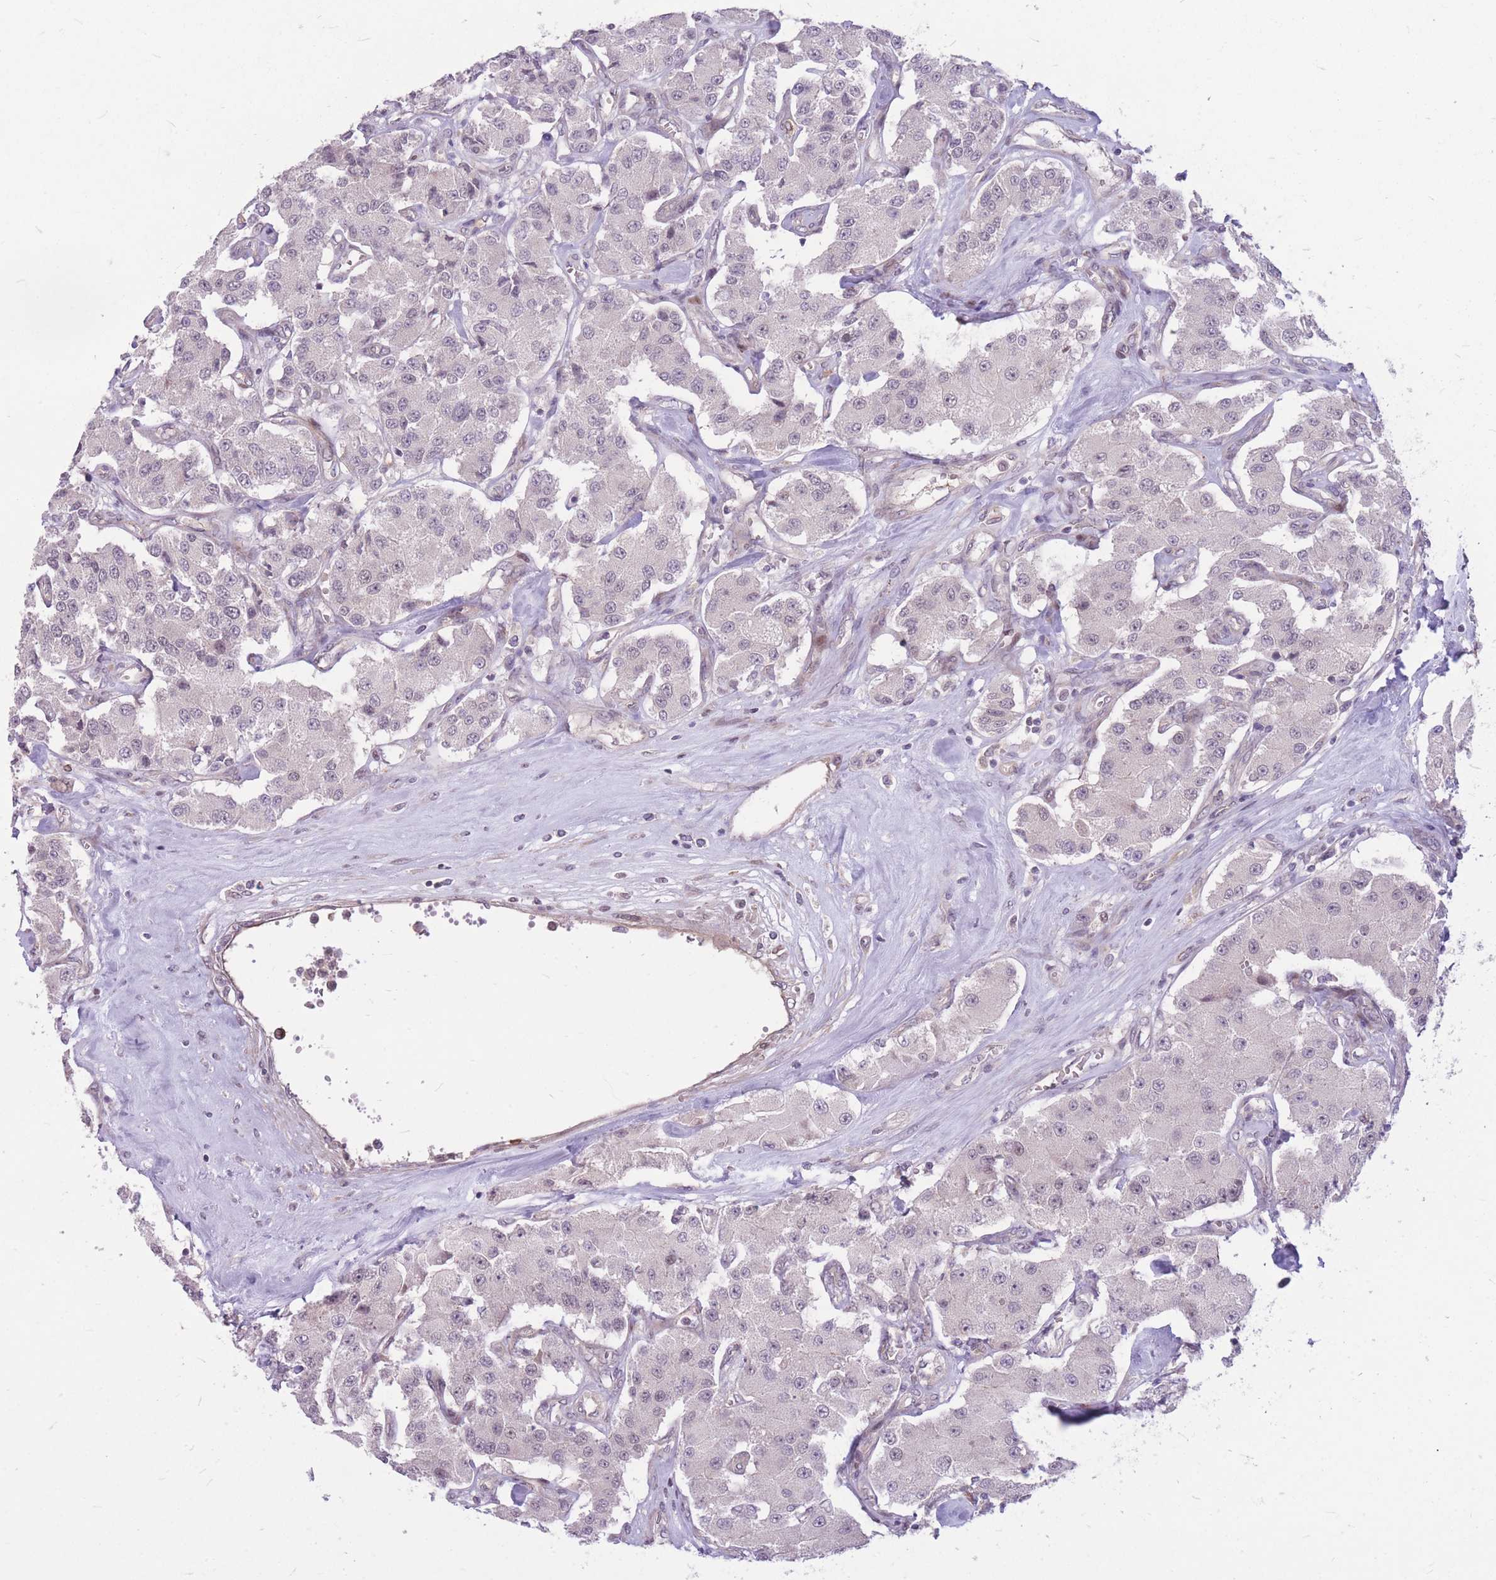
{"staining": {"intensity": "negative", "quantity": "none", "location": "none"}, "tissue": "carcinoid", "cell_type": "Tumor cells", "image_type": "cancer", "snomed": [{"axis": "morphology", "description": "Carcinoid, malignant, NOS"}, {"axis": "topography", "description": "Pancreas"}], "caption": "Immunohistochemistry (IHC) photomicrograph of neoplastic tissue: human carcinoid (malignant) stained with DAB exhibits no significant protein expression in tumor cells.", "gene": "TCF20", "patient": {"sex": "male", "age": 41}}